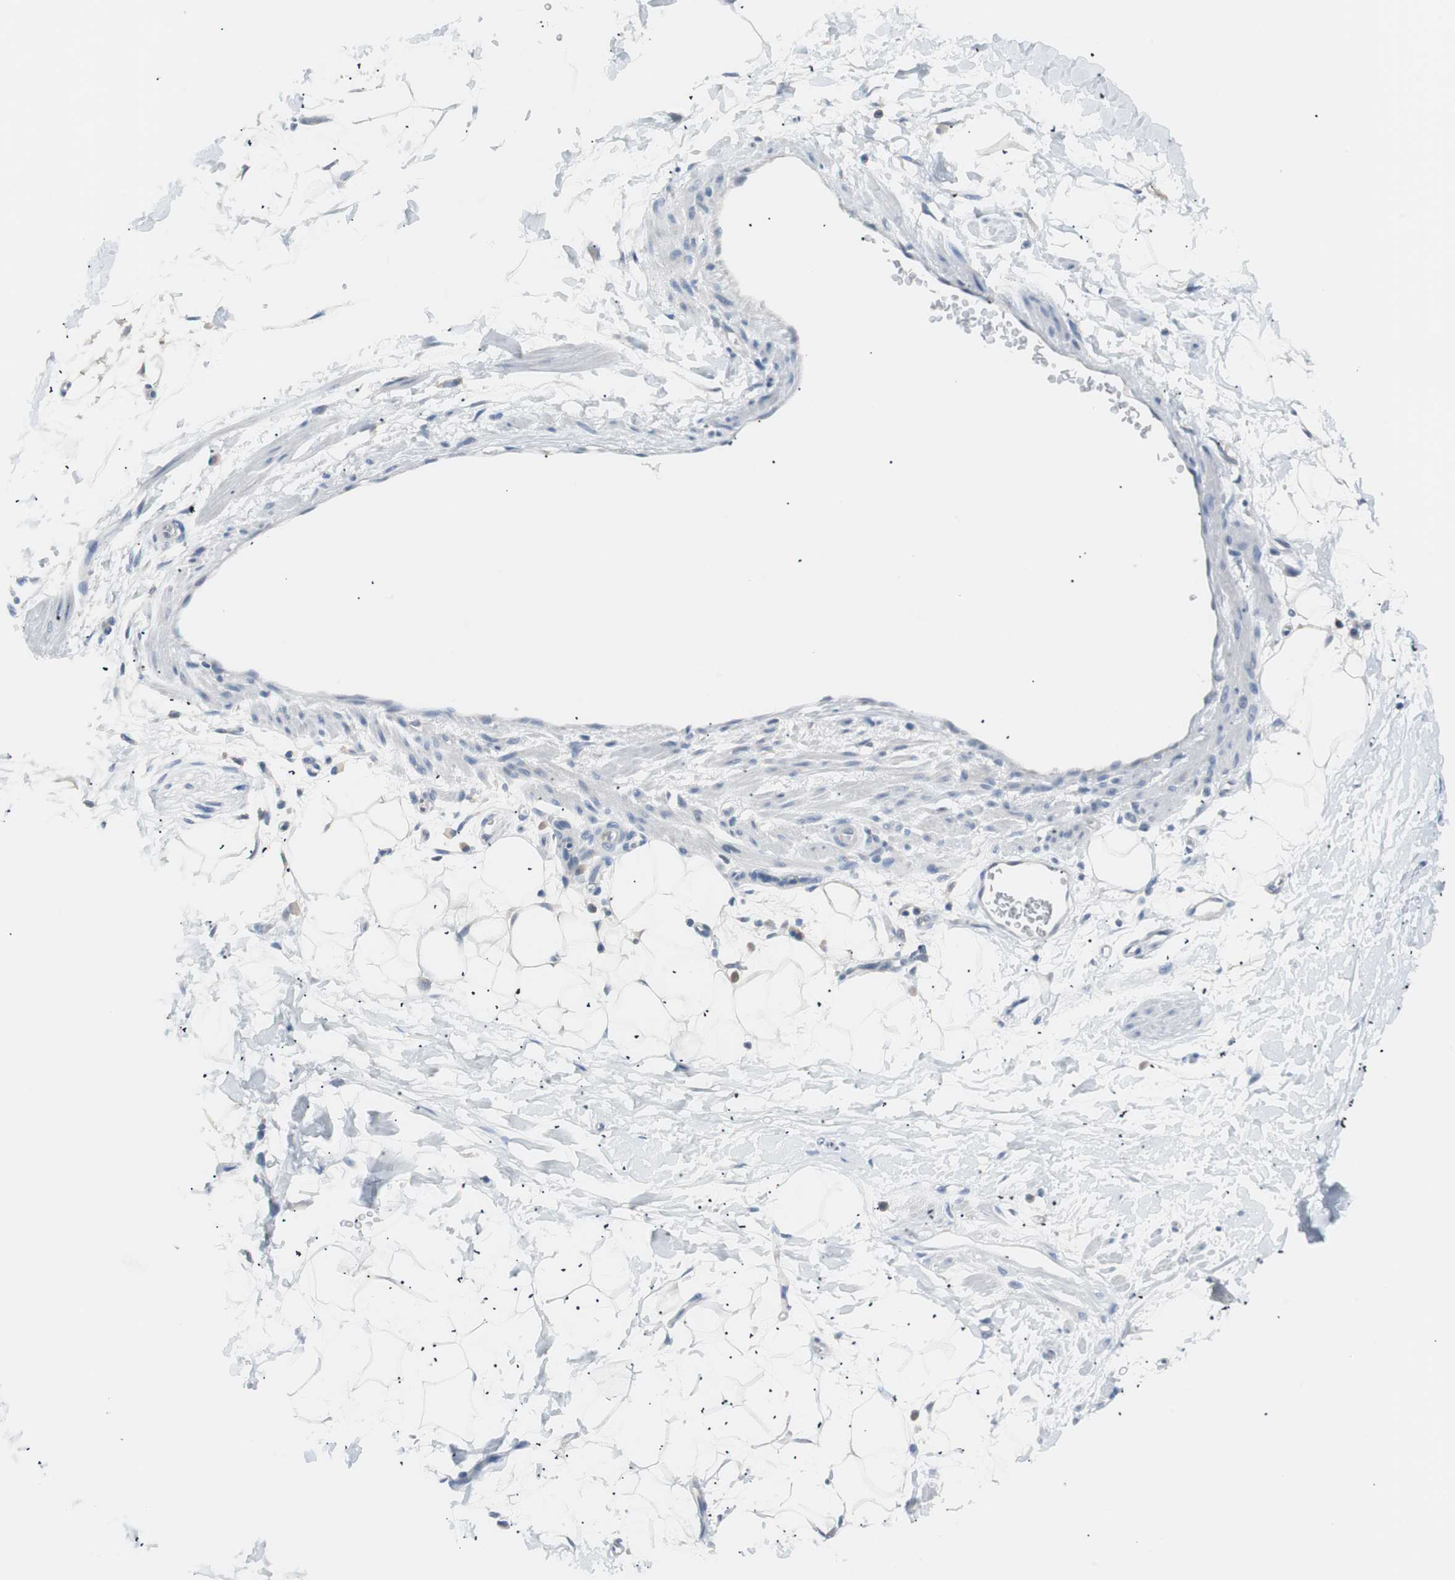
{"staining": {"intensity": "negative", "quantity": "none", "location": "none"}, "tissue": "adipose tissue", "cell_type": "Adipocytes", "image_type": "normal", "snomed": [{"axis": "morphology", "description": "Normal tissue, NOS"}, {"axis": "topography", "description": "Soft tissue"}], "caption": "Immunohistochemical staining of normal adipose tissue demonstrates no significant staining in adipocytes.", "gene": "VIL1", "patient": {"sex": "male", "age": 72}}